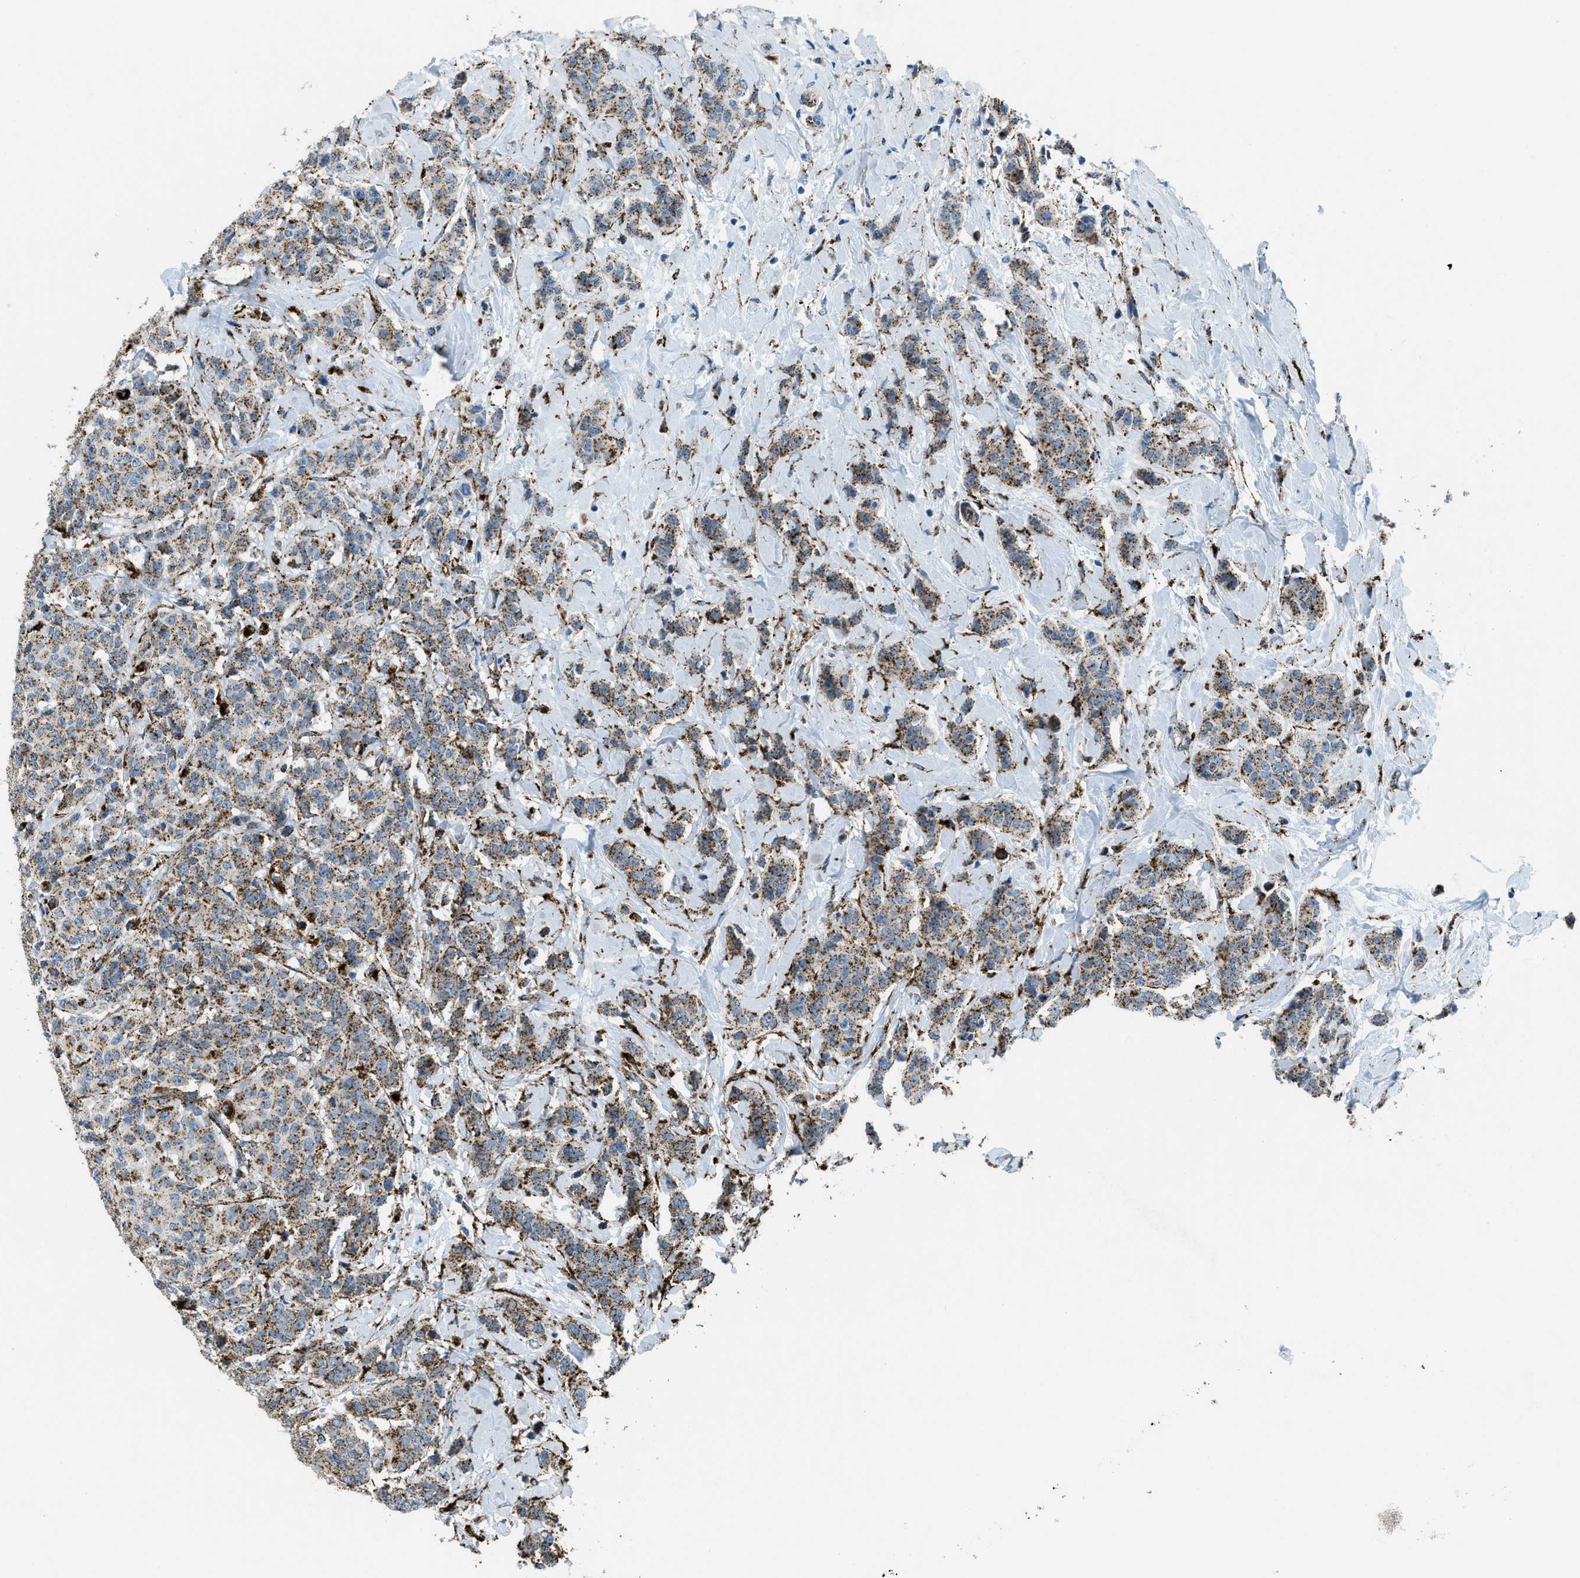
{"staining": {"intensity": "moderate", "quantity": ">75%", "location": "cytoplasmic/membranous"}, "tissue": "breast cancer", "cell_type": "Tumor cells", "image_type": "cancer", "snomed": [{"axis": "morphology", "description": "Normal tissue, NOS"}, {"axis": "morphology", "description": "Duct carcinoma"}, {"axis": "topography", "description": "Breast"}], "caption": "High-power microscopy captured an IHC image of breast cancer, revealing moderate cytoplasmic/membranous staining in about >75% of tumor cells. Immunohistochemistry (ihc) stains the protein of interest in brown and the nuclei are stained blue.", "gene": "SCARB2", "patient": {"sex": "female", "age": 40}}